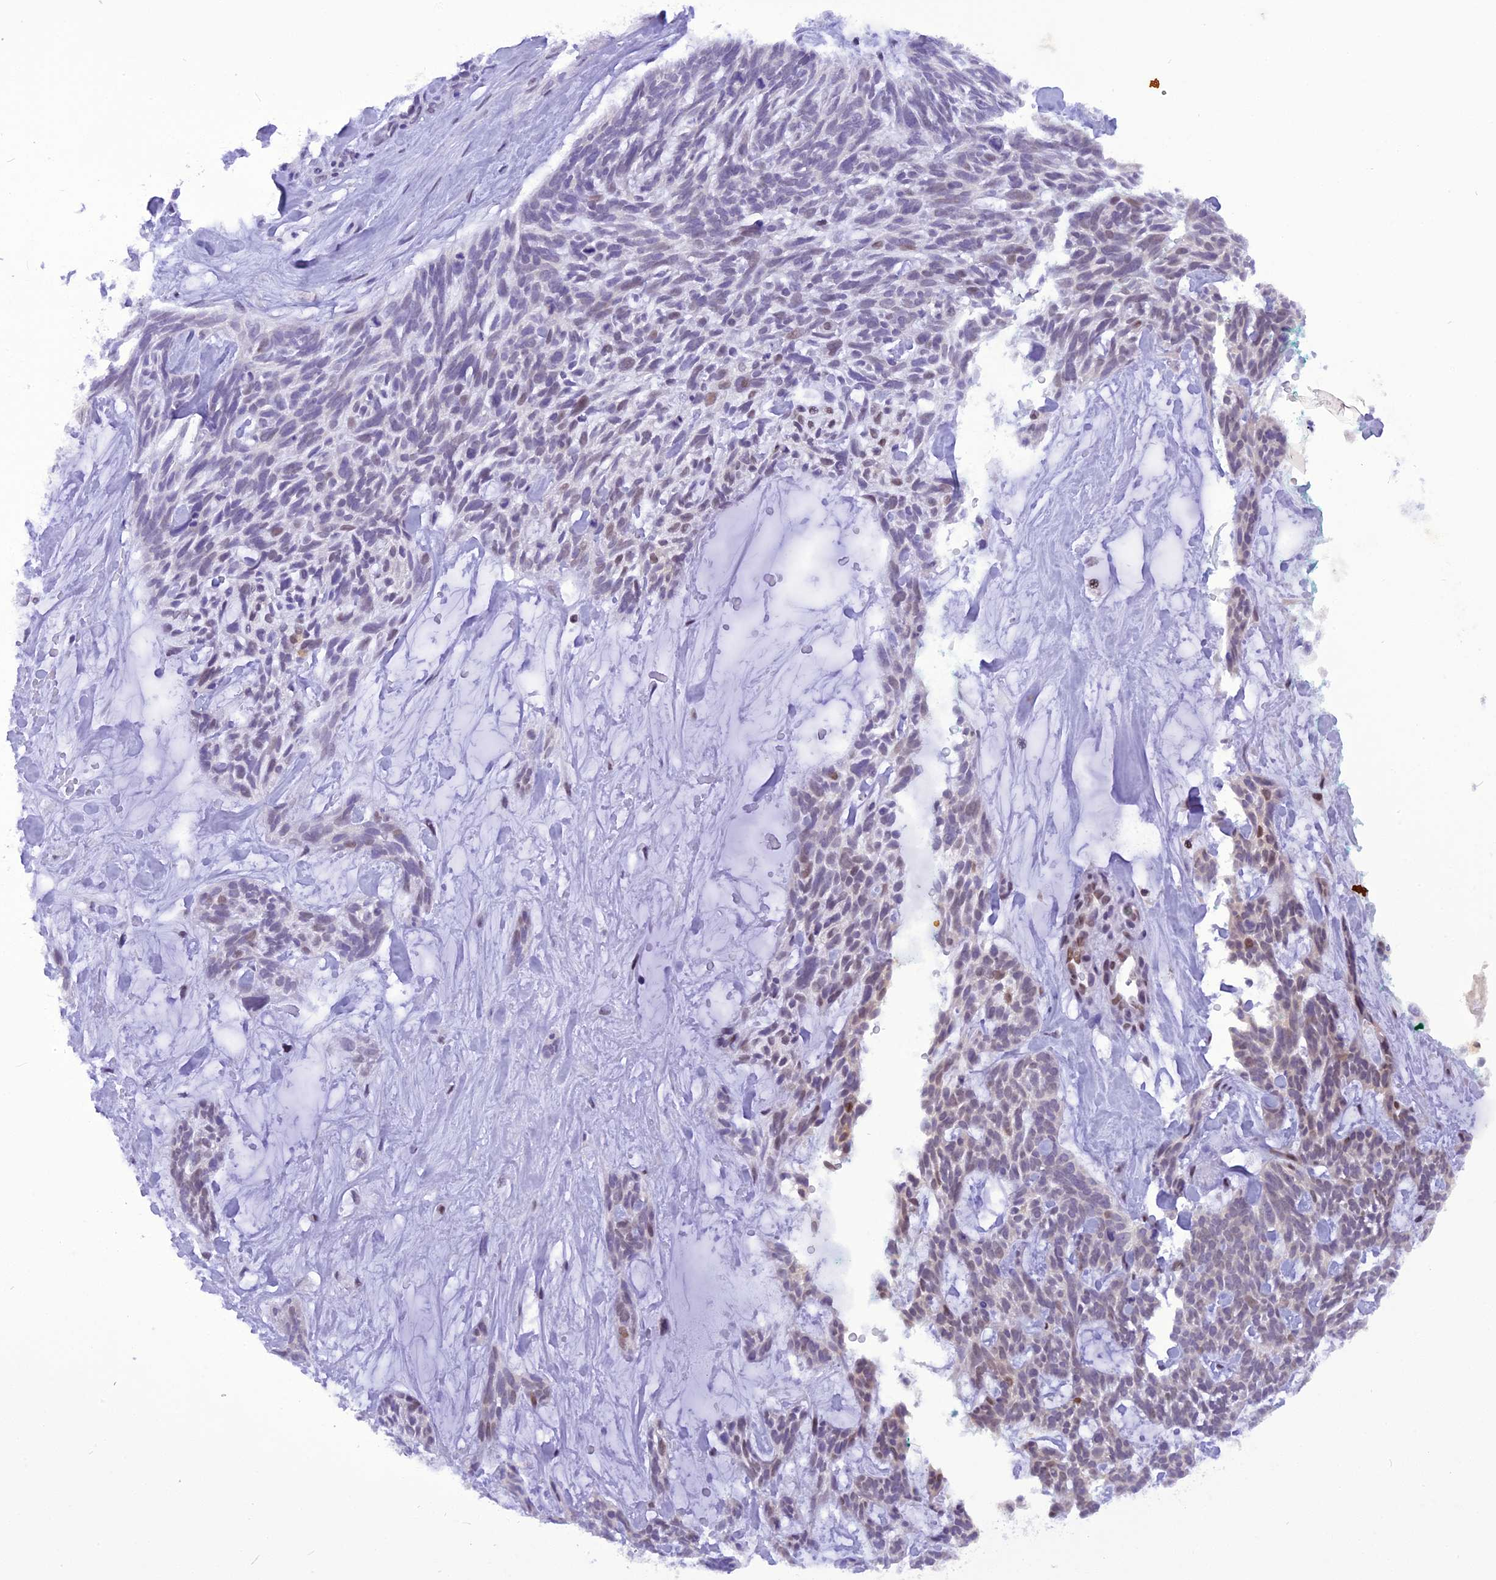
{"staining": {"intensity": "weak", "quantity": "<25%", "location": "nuclear"}, "tissue": "skin cancer", "cell_type": "Tumor cells", "image_type": "cancer", "snomed": [{"axis": "morphology", "description": "Basal cell carcinoma"}, {"axis": "topography", "description": "Skin"}], "caption": "This is a image of immunohistochemistry (IHC) staining of skin cancer (basal cell carcinoma), which shows no expression in tumor cells. (Brightfield microscopy of DAB (3,3'-diaminobenzidine) immunohistochemistry at high magnification).", "gene": "RABGGTA", "patient": {"sex": "male", "age": 88}}